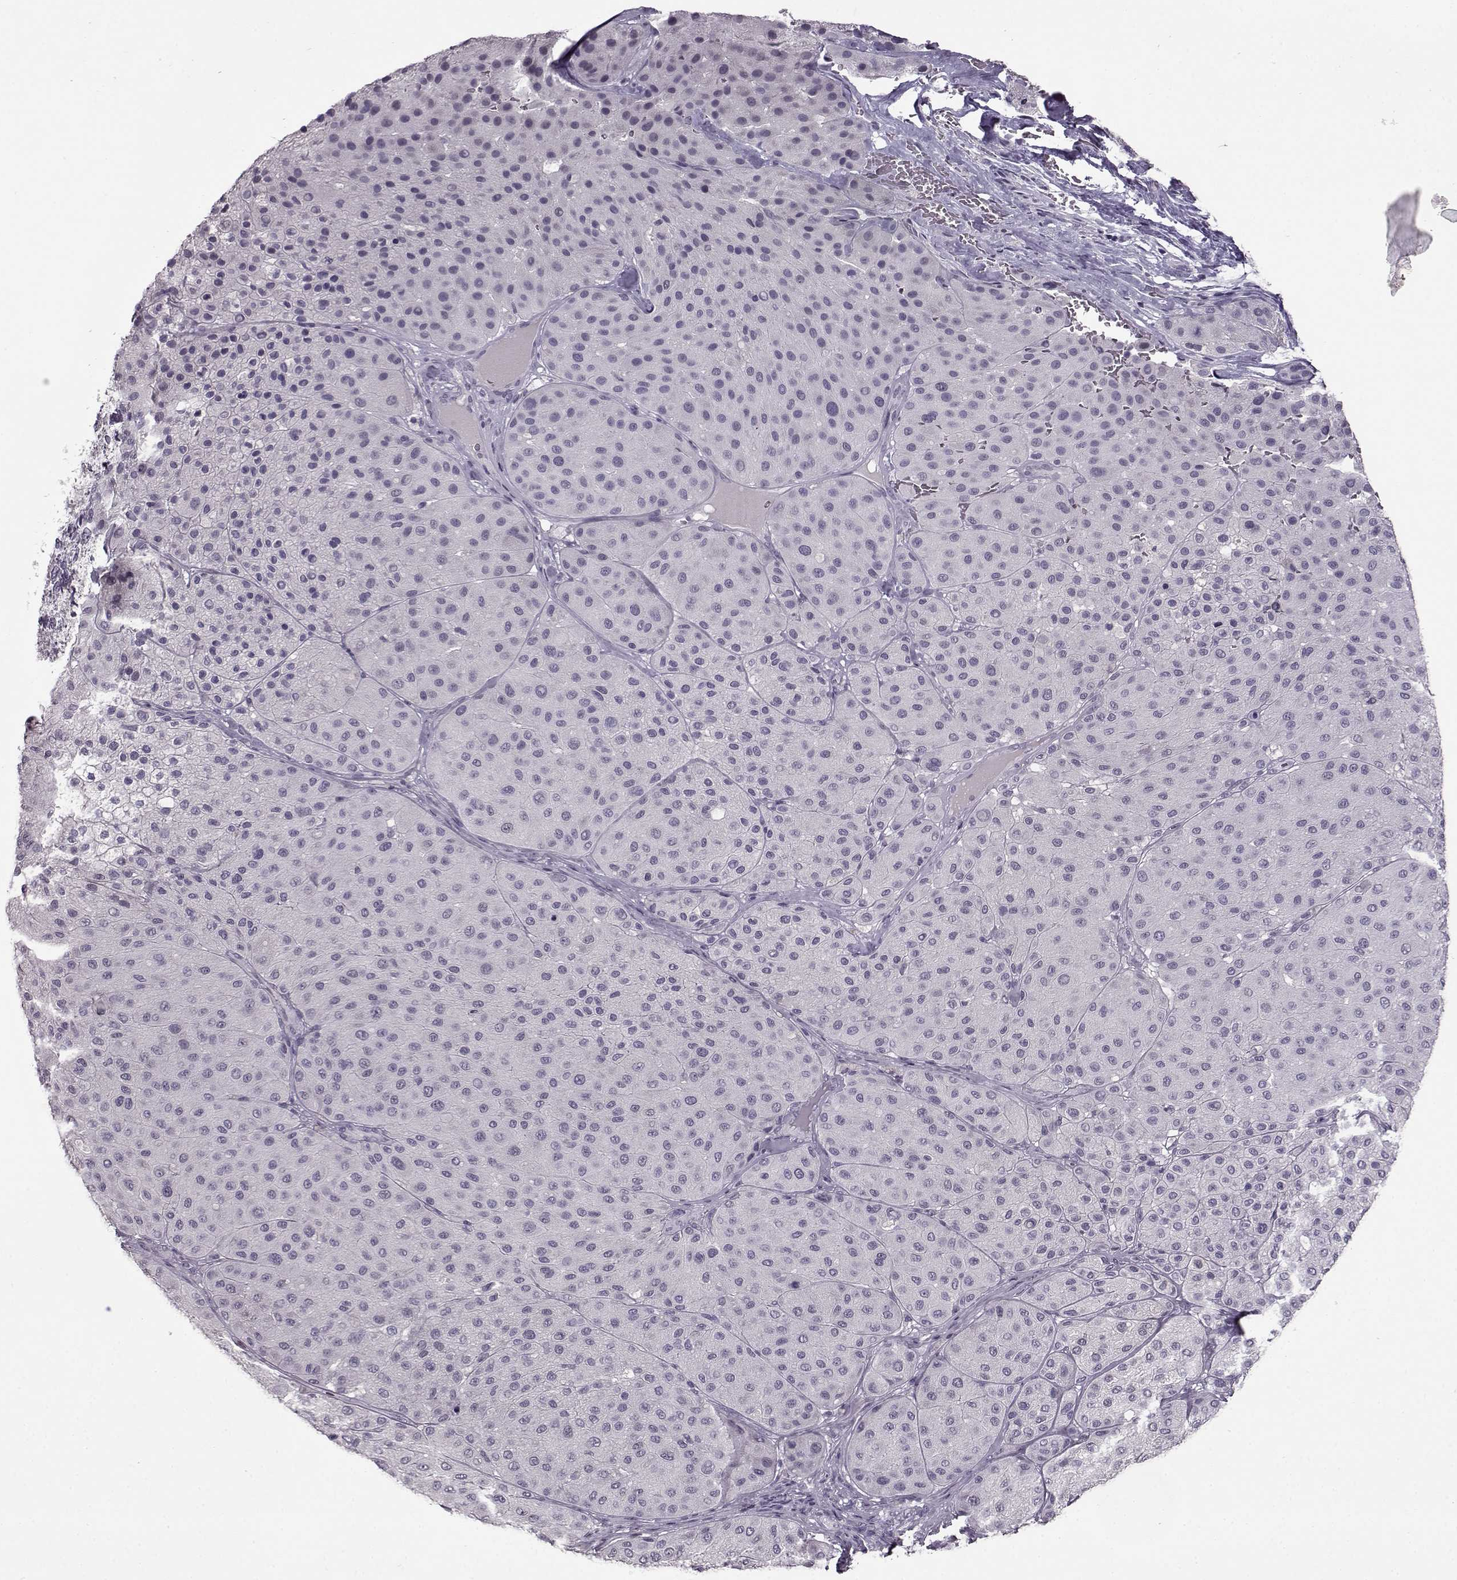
{"staining": {"intensity": "negative", "quantity": "none", "location": "none"}, "tissue": "melanoma", "cell_type": "Tumor cells", "image_type": "cancer", "snomed": [{"axis": "morphology", "description": "Malignant melanoma, Metastatic site"}, {"axis": "topography", "description": "Smooth muscle"}], "caption": "The image demonstrates no staining of tumor cells in melanoma.", "gene": "FSHB", "patient": {"sex": "male", "age": 41}}